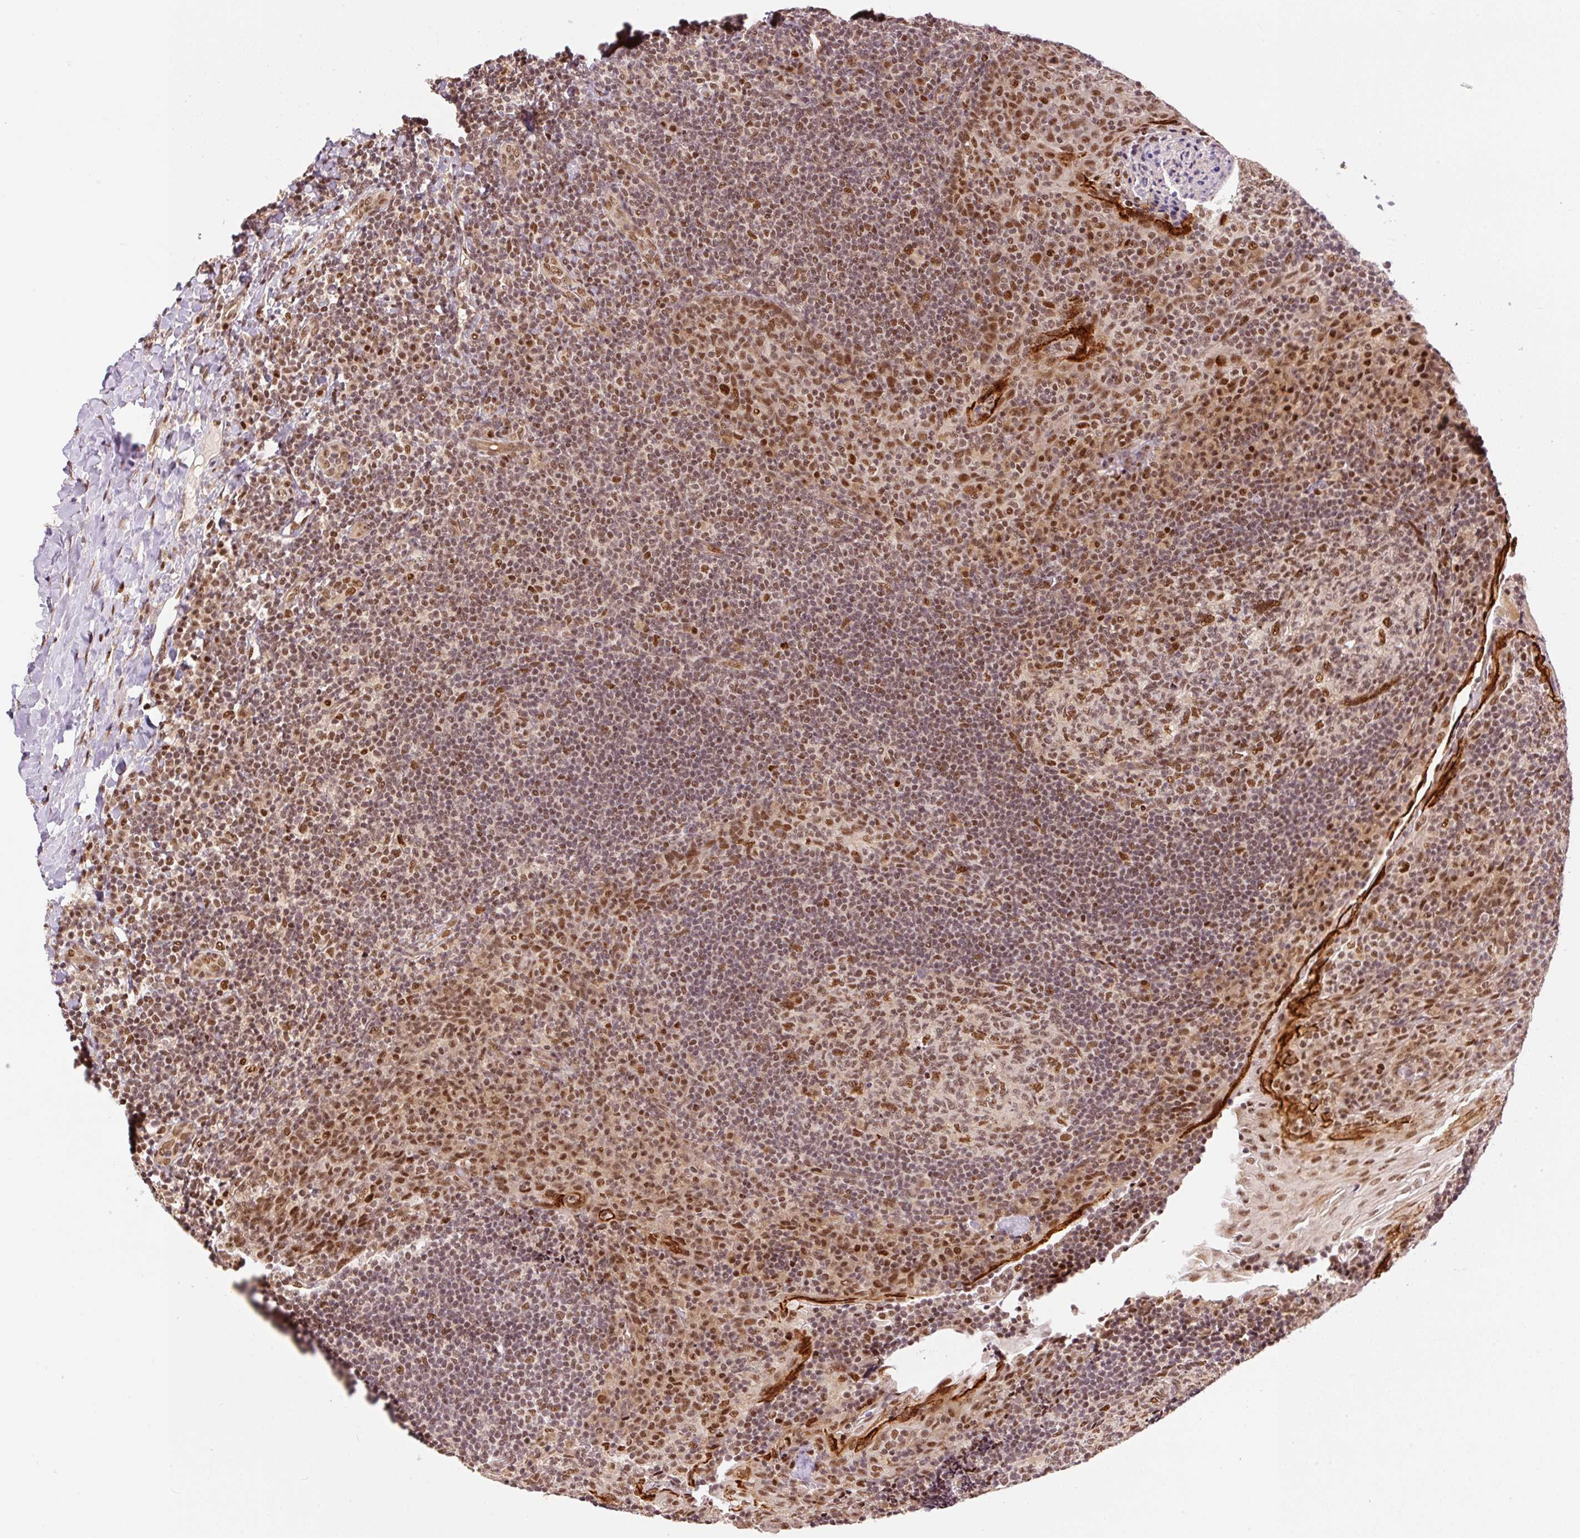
{"staining": {"intensity": "moderate", "quantity": "25%-75%", "location": "nuclear"}, "tissue": "tonsil", "cell_type": "Germinal center cells", "image_type": "normal", "snomed": [{"axis": "morphology", "description": "Normal tissue, NOS"}, {"axis": "topography", "description": "Tonsil"}], "caption": "DAB immunohistochemical staining of normal human tonsil exhibits moderate nuclear protein positivity in about 25%-75% of germinal center cells.", "gene": "INTS8", "patient": {"sex": "male", "age": 17}}